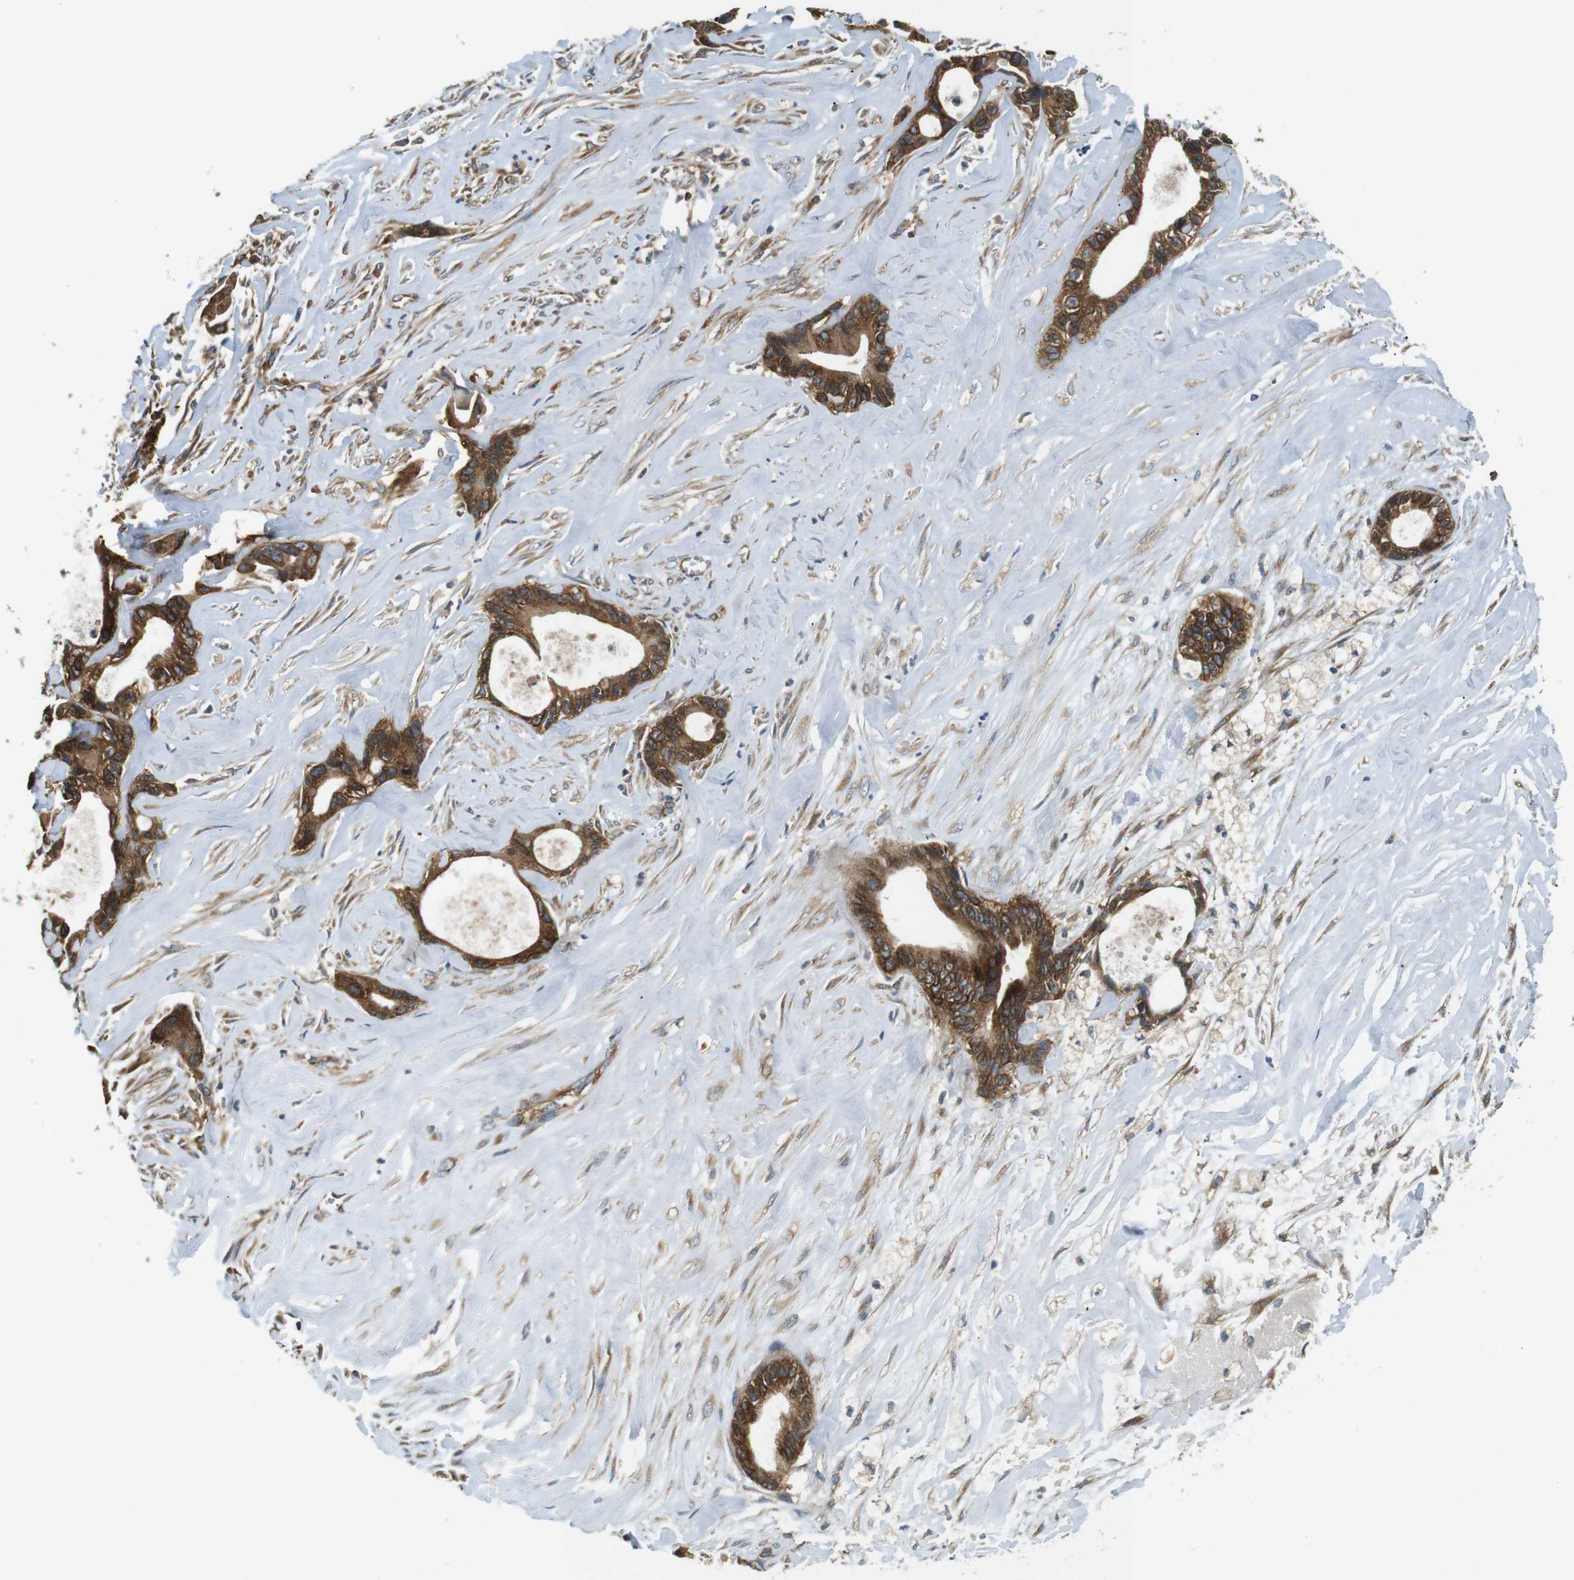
{"staining": {"intensity": "strong", "quantity": ">75%", "location": "cytoplasmic/membranous"}, "tissue": "liver cancer", "cell_type": "Tumor cells", "image_type": "cancer", "snomed": [{"axis": "morphology", "description": "Cholangiocarcinoma"}, {"axis": "topography", "description": "Liver"}], "caption": "Human liver cholangiocarcinoma stained with a brown dye demonstrates strong cytoplasmic/membranous positive expression in about >75% of tumor cells.", "gene": "TSC1", "patient": {"sex": "female", "age": 55}}